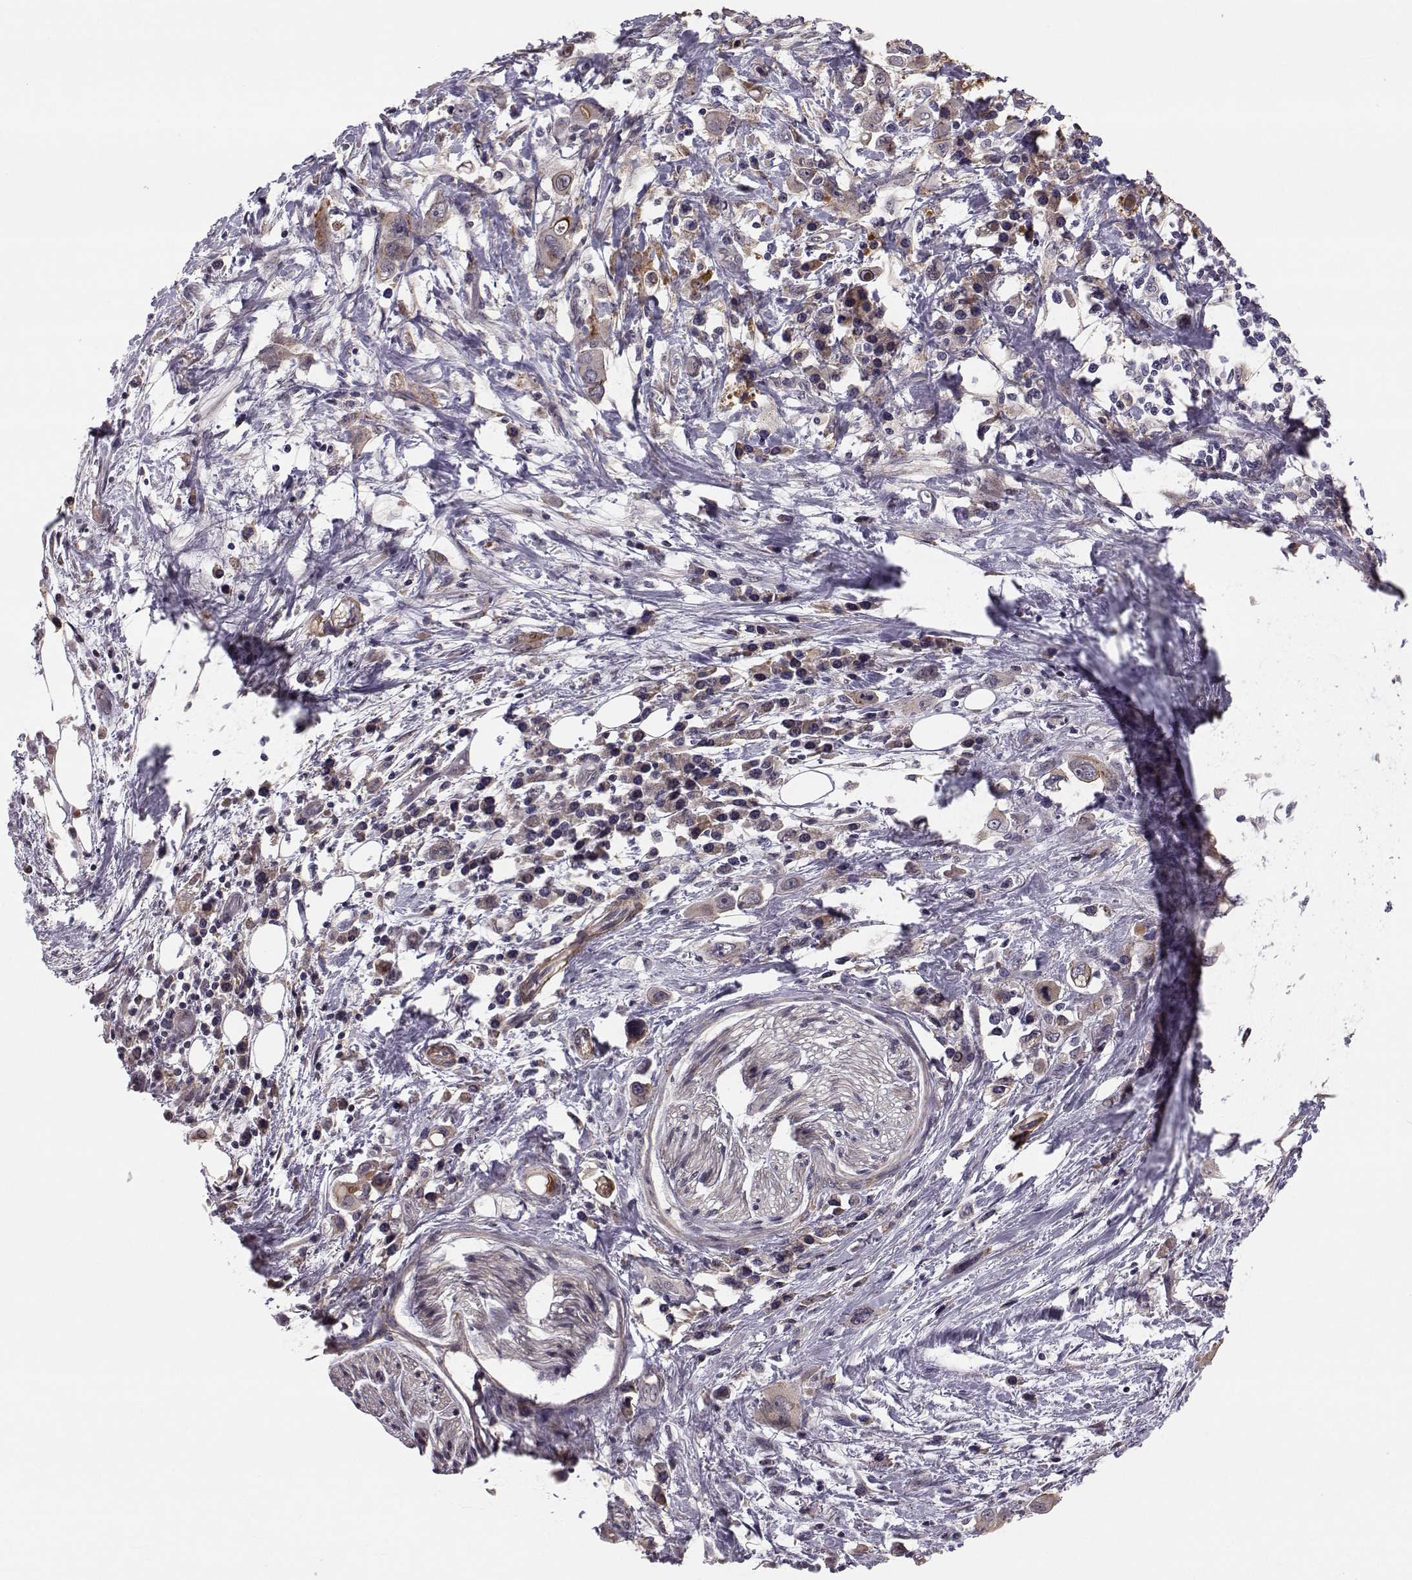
{"staining": {"intensity": "weak", "quantity": "25%-75%", "location": "cytoplasmic/membranous"}, "tissue": "stomach cancer", "cell_type": "Tumor cells", "image_type": "cancer", "snomed": [{"axis": "morphology", "description": "Adenocarcinoma, NOS"}, {"axis": "topography", "description": "Stomach, upper"}], "caption": "Immunohistochemical staining of human stomach cancer (adenocarcinoma) reveals low levels of weak cytoplasmic/membranous positivity in approximately 25%-75% of tumor cells.", "gene": "PLEKHG3", "patient": {"sex": "male", "age": 75}}